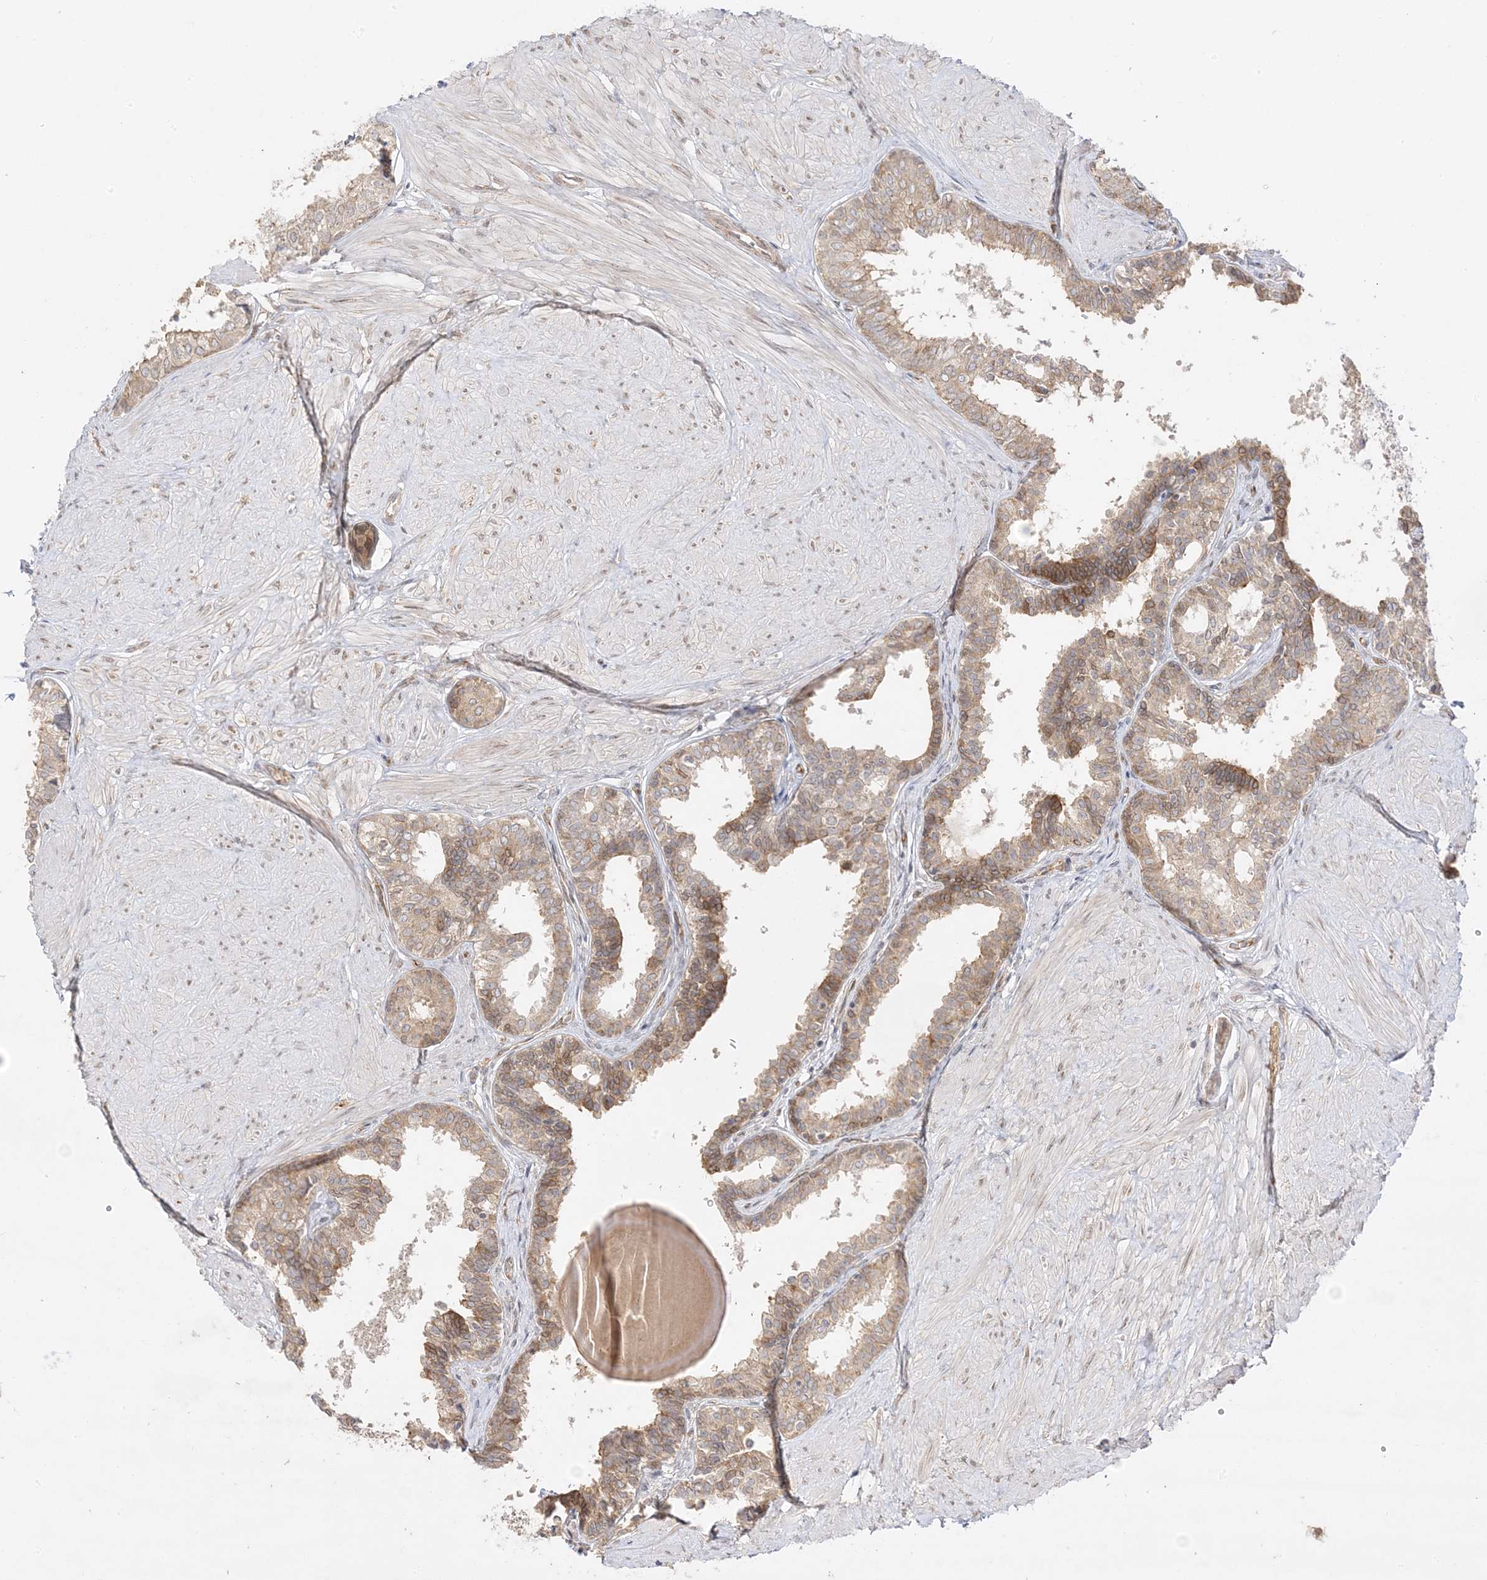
{"staining": {"intensity": "moderate", "quantity": ">75%", "location": "cytoplasmic/membranous"}, "tissue": "prostate", "cell_type": "Glandular cells", "image_type": "normal", "snomed": [{"axis": "morphology", "description": "Normal tissue, NOS"}, {"axis": "topography", "description": "Prostate"}], "caption": "Glandular cells show moderate cytoplasmic/membranous positivity in approximately >75% of cells in normal prostate.", "gene": "C2CD2", "patient": {"sex": "male", "age": 48}}